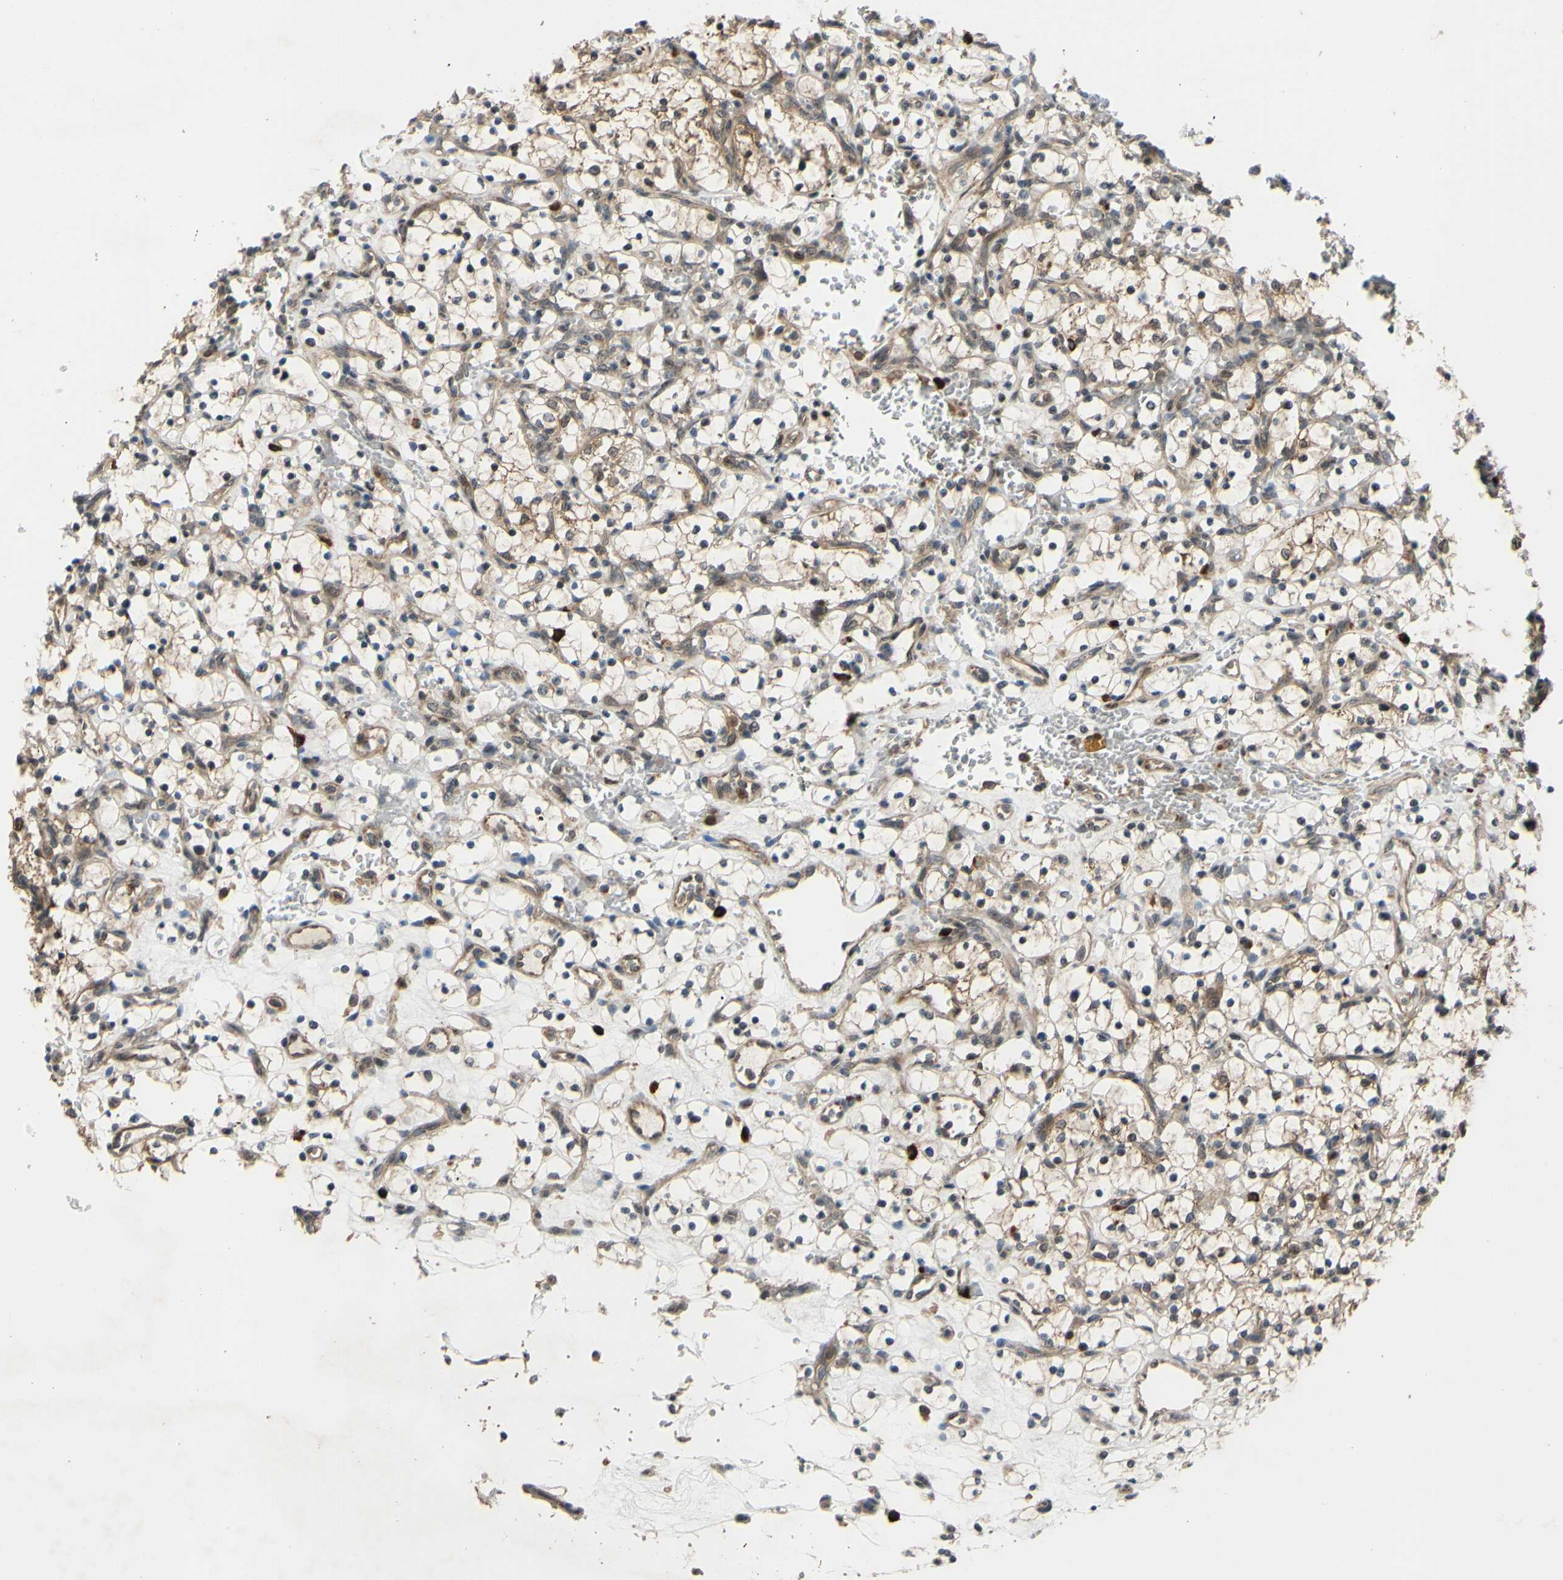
{"staining": {"intensity": "negative", "quantity": "none", "location": "none"}, "tissue": "renal cancer", "cell_type": "Tumor cells", "image_type": "cancer", "snomed": [{"axis": "morphology", "description": "Adenocarcinoma, NOS"}, {"axis": "topography", "description": "Kidney"}], "caption": "Immunohistochemical staining of human renal cancer (adenocarcinoma) shows no significant expression in tumor cells.", "gene": "ABCC8", "patient": {"sex": "female", "age": 69}}